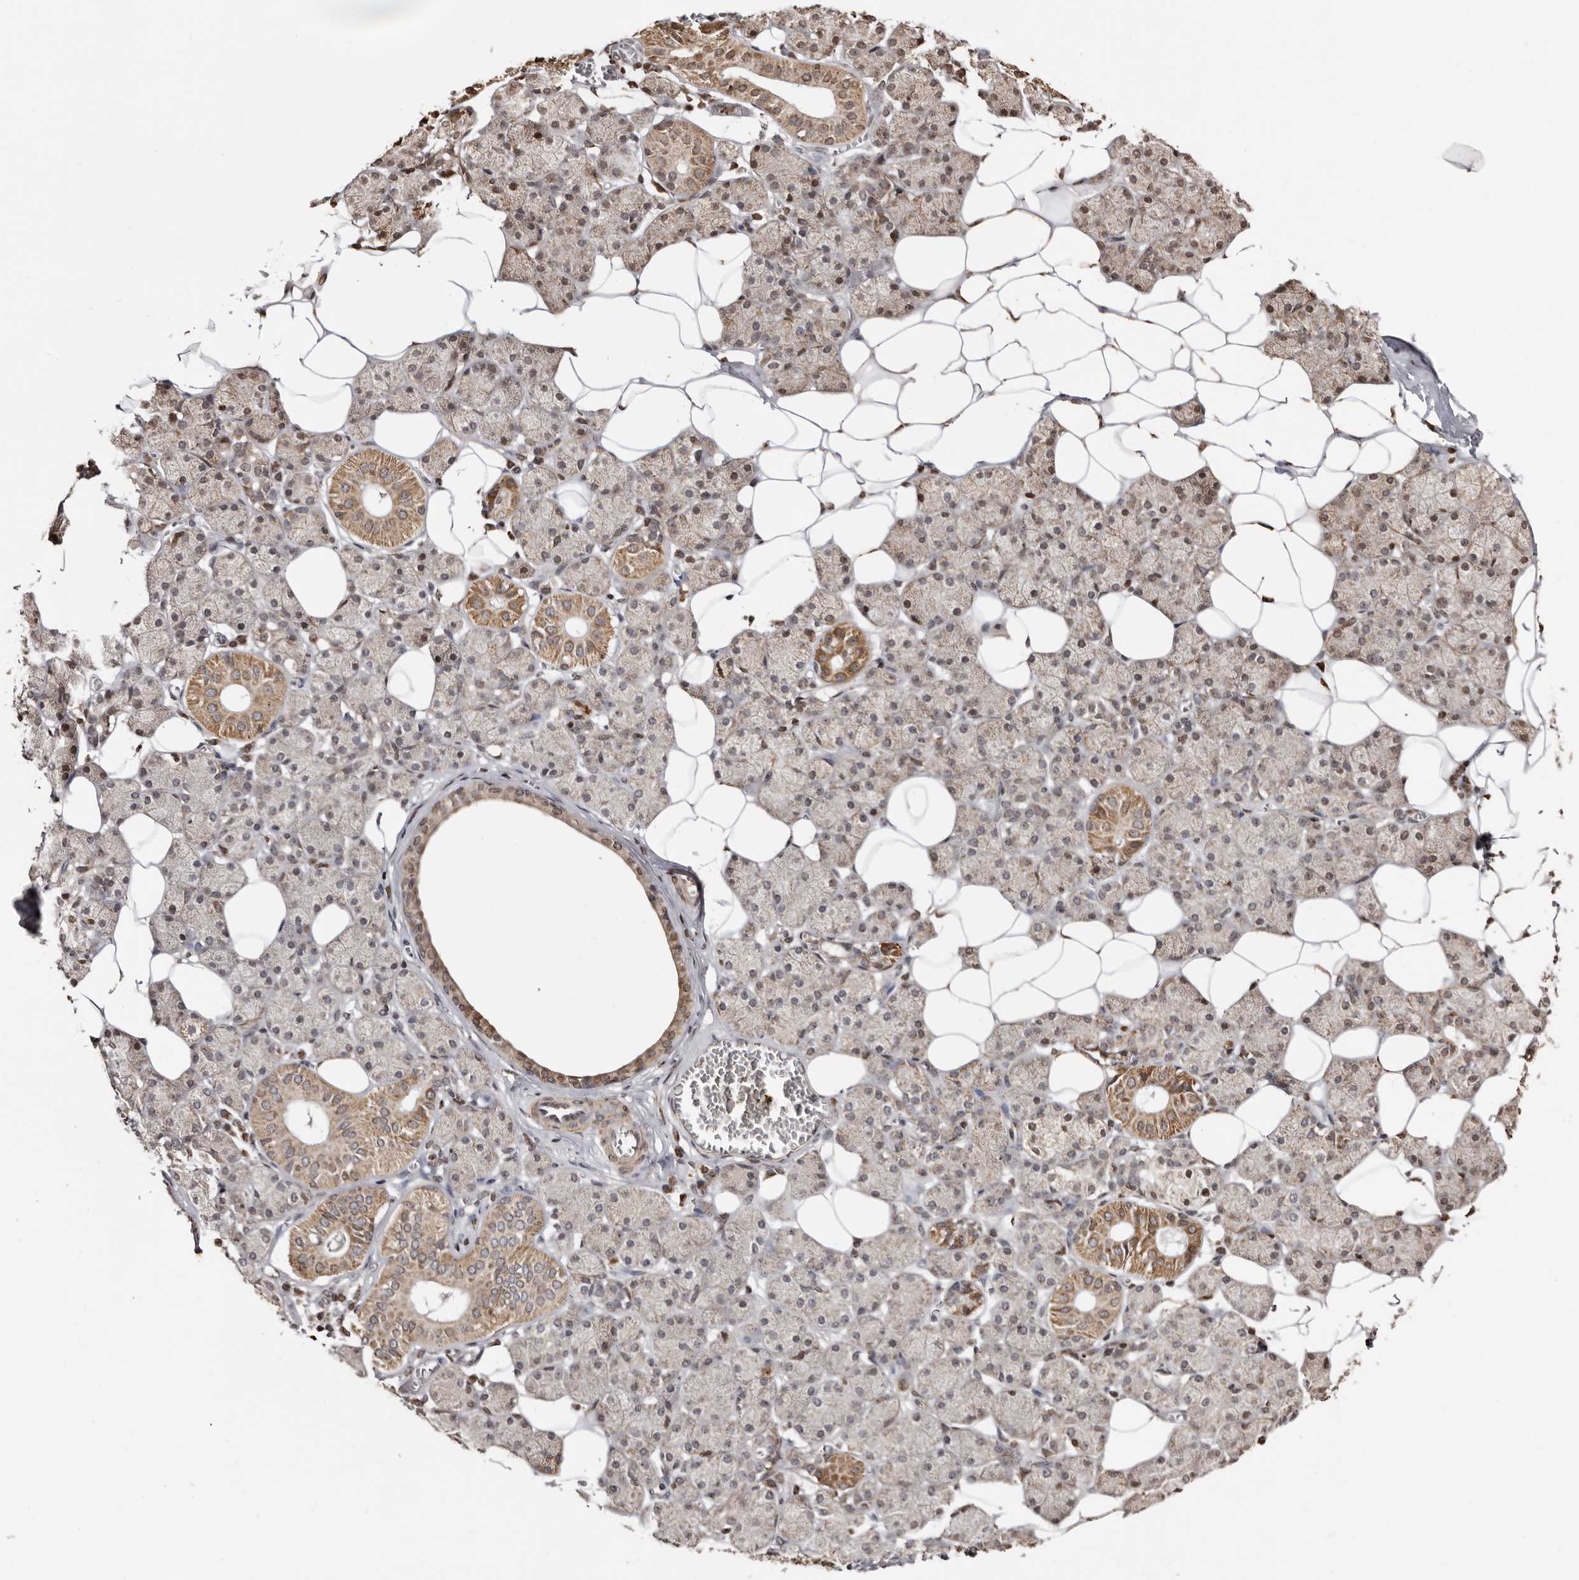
{"staining": {"intensity": "moderate", "quantity": "<25%", "location": "cytoplasmic/membranous"}, "tissue": "salivary gland", "cell_type": "Glandular cells", "image_type": "normal", "snomed": [{"axis": "morphology", "description": "Normal tissue, NOS"}, {"axis": "topography", "description": "Salivary gland"}], "caption": "Protein staining of benign salivary gland exhibits moderate cytoplasmic/membranous positivity in approximately <25% of glandular cells.", "gene": "CCDC190", "patient": {"sex": "female", "age": 33}}